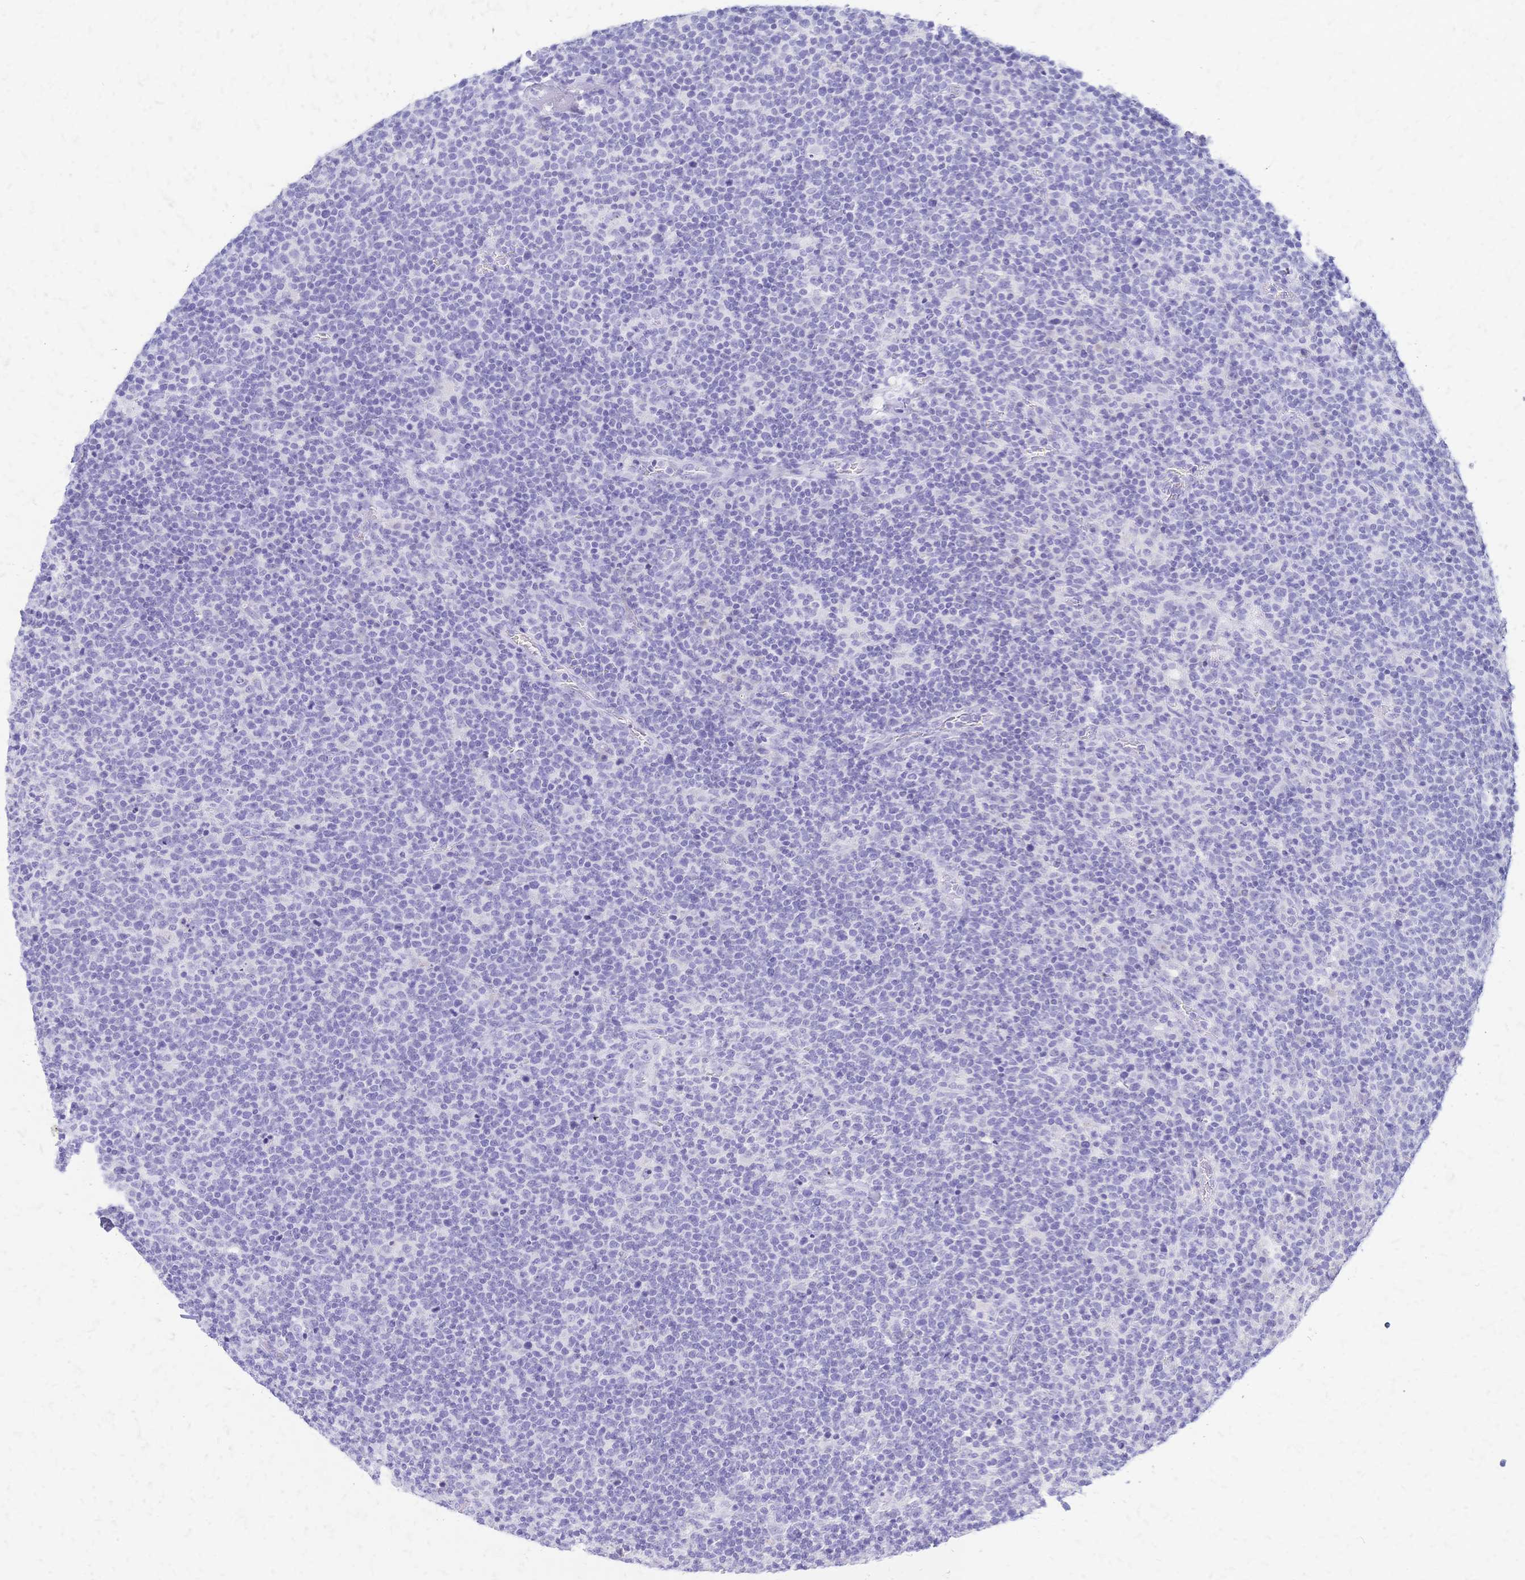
{"staining": {"intensity": "negative", "quantity": "none", "location": "none"}, "tissue": "lymphoma", "cell_type": "Tumor cells", "image_type": "cancer", "snomed": [{"axis": "morphology", "description": "Malignant lymphoma, non-Hodgkin's type, High grade"}, {"axis": "topography", "description": "Lymph node"}], "caption": "IHC histopathology image of human malignant lymphoma, non-Hodgkin's type (high-grade) stained for a protein (brown), which reveals no expression in tumor cells.", "gene": "FA2H", "patient": {"sex": "male", "age": 61}}